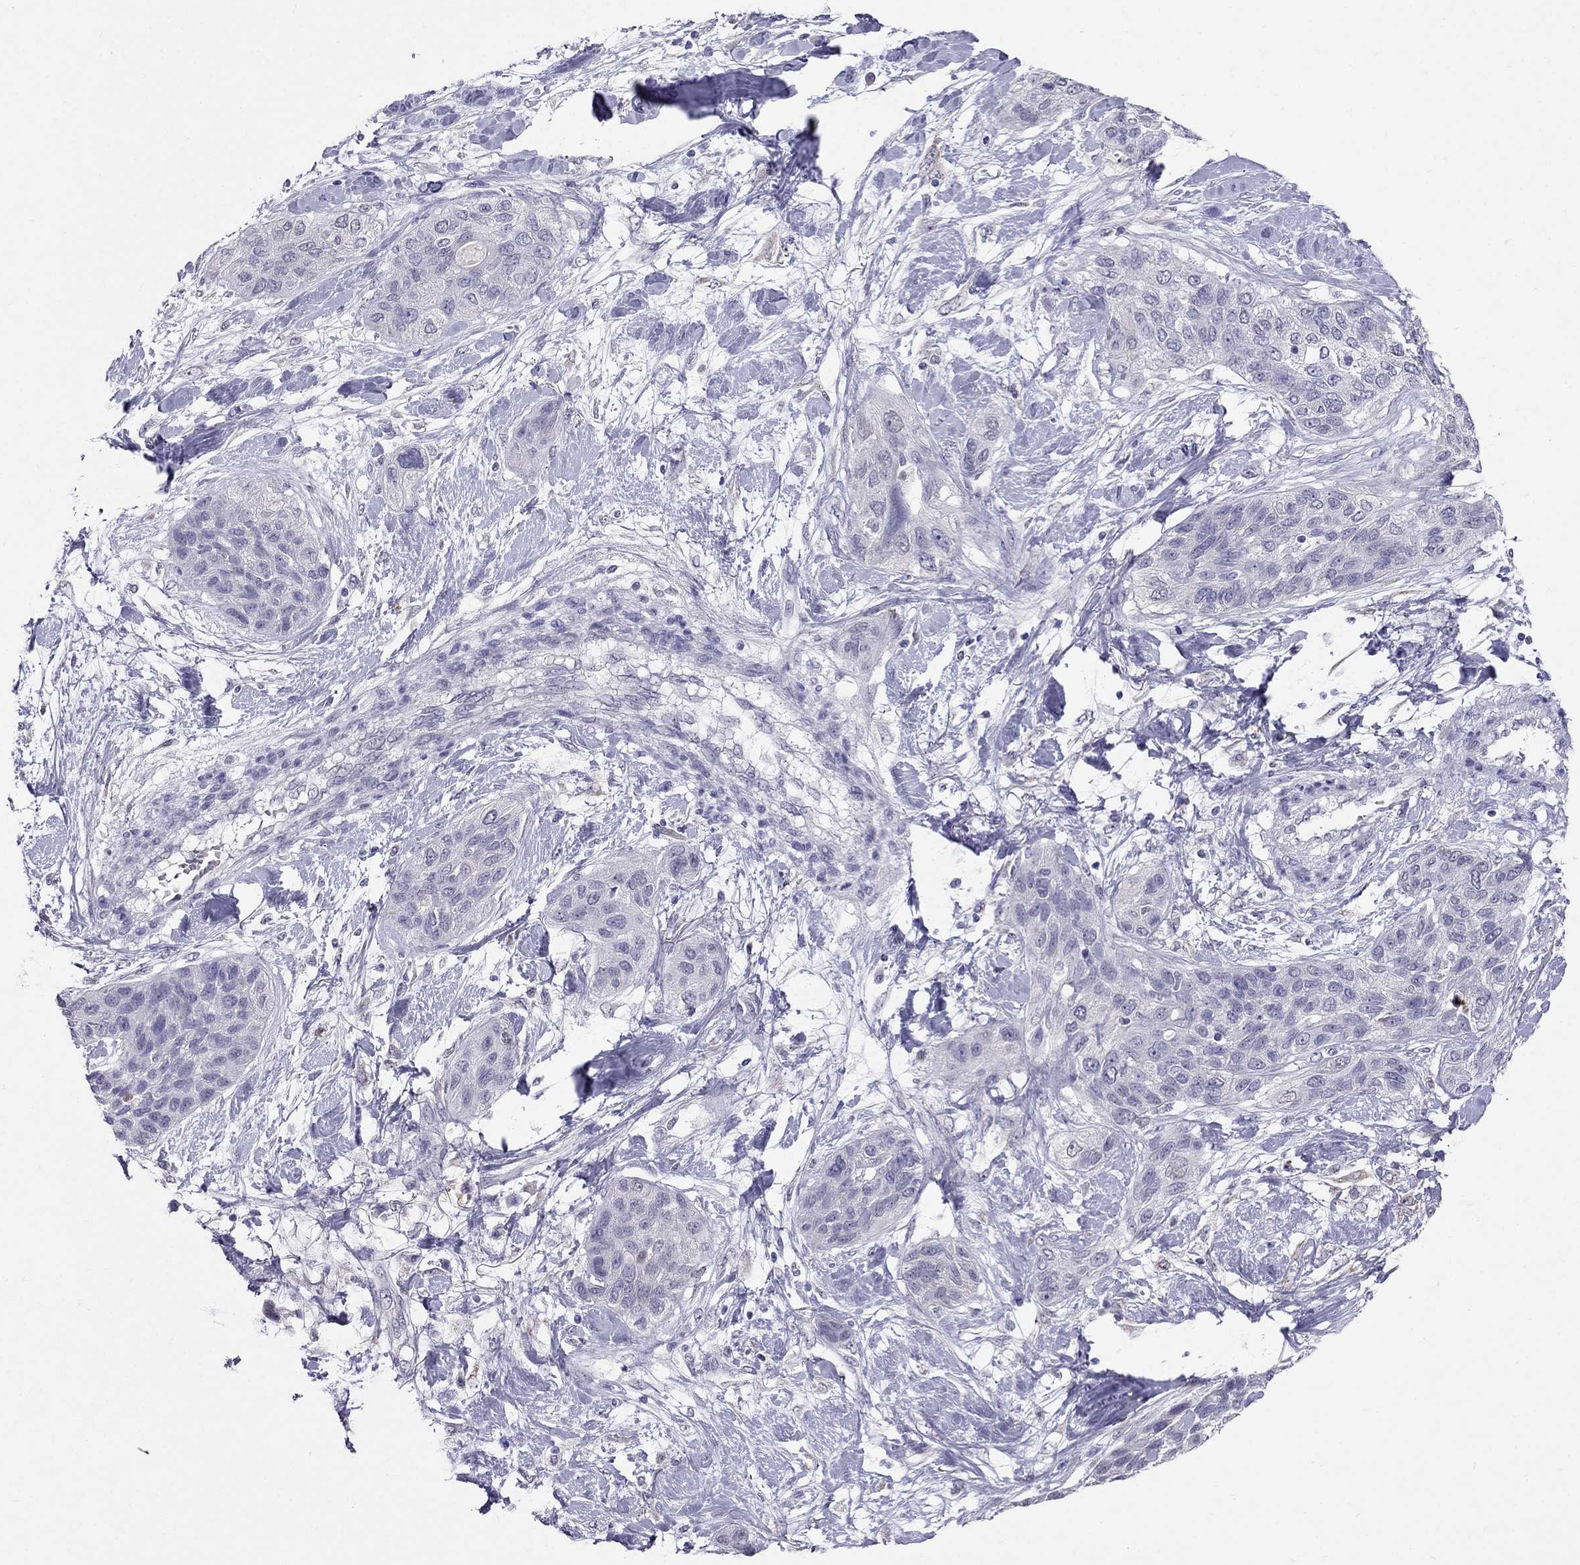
{"staining": {"intensity": "negative", "quantity": "none", "location": "none"}, "tissue": "lung cancer", "cell_type": "Tumor cells", "image_type": "cancer", "snomed": [{"axis": "morphology", "description": "Squamous cell carcinoma, NOS"}, {"axis": "topography", "description": "Lung"}], "caption": "Immunohistochemical staining of lung cancer (squamous cell carcinoma) displays no significant positivity in tumor cells. Nuclei are stained in blue.", "gene": "MYO3B", "patient": {"sex": "female", "age": 70}}